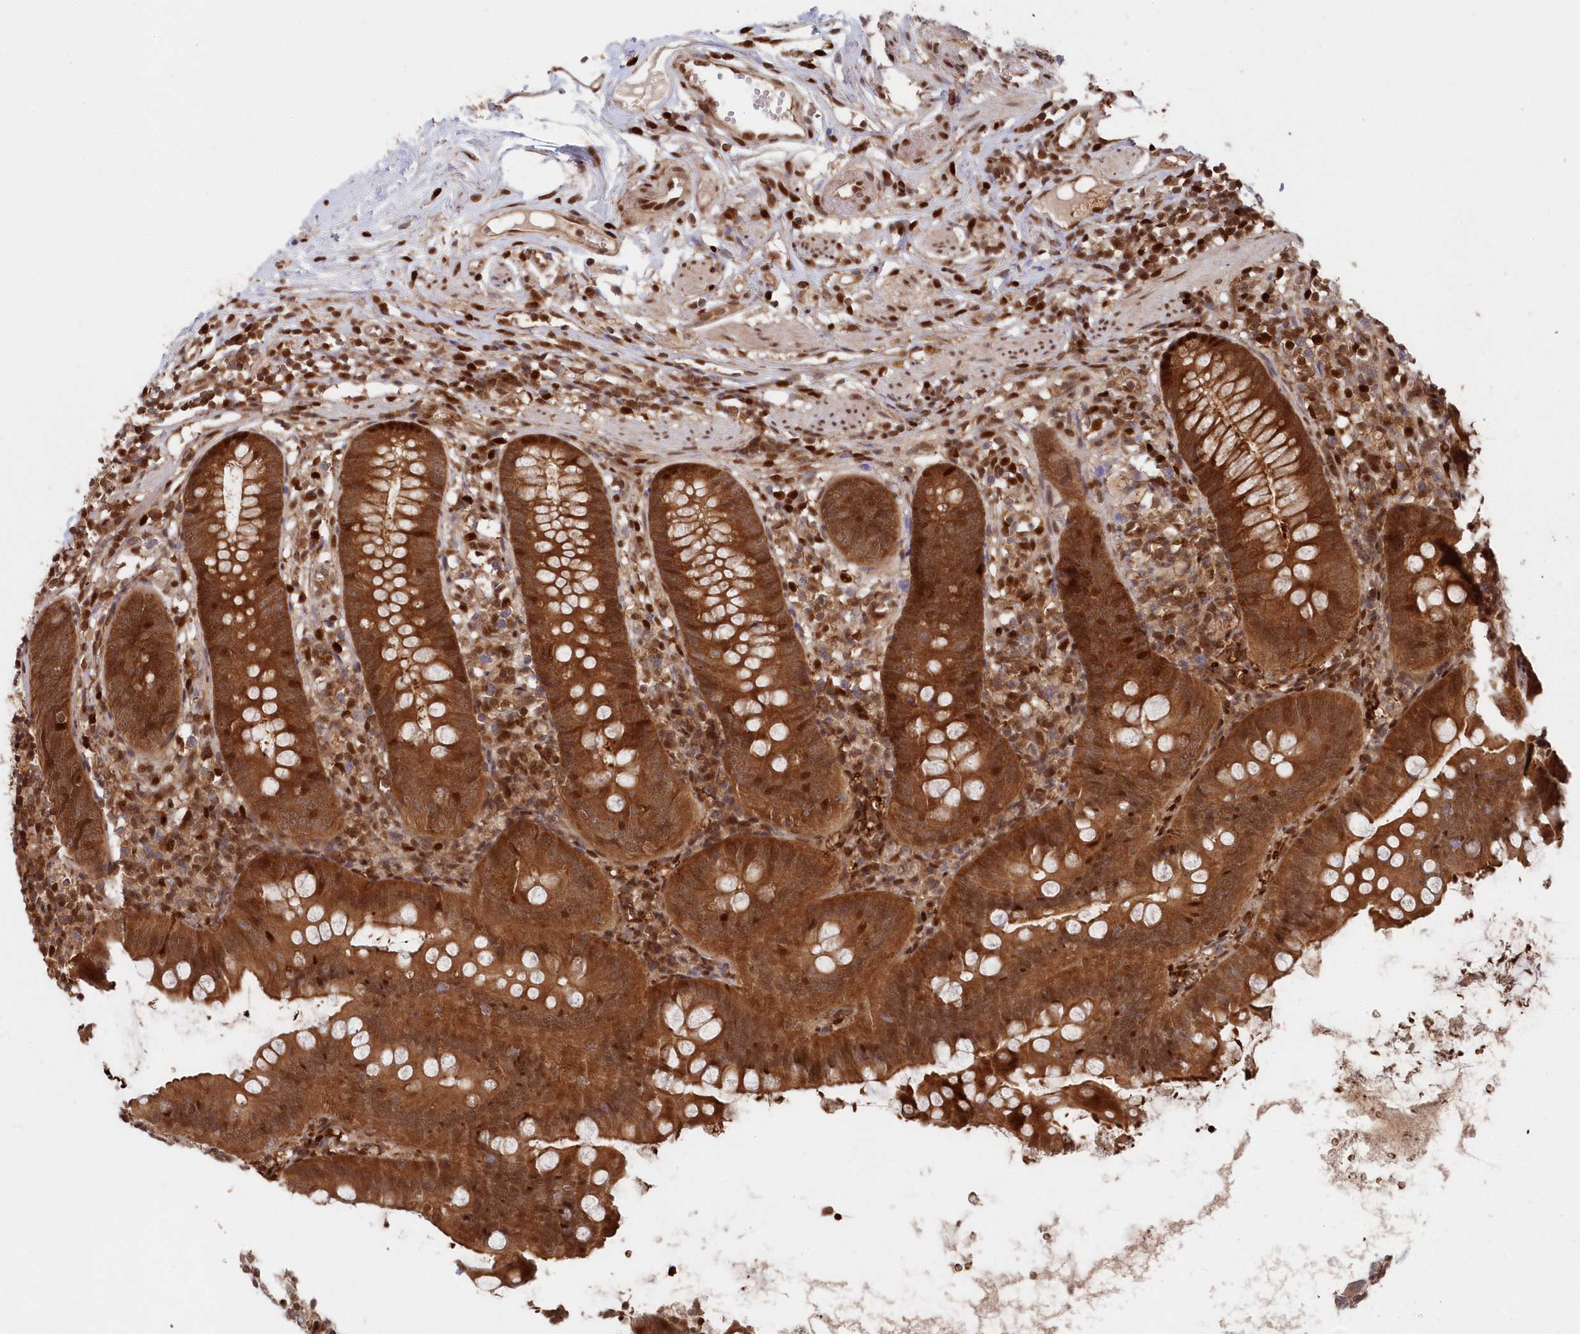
{"staining": {"intensity": "strong", "quantity": ">75%", "location": "cytoplasmic/membranous,nuclear"}, "tissue": "appendix", "cell_type": "Glandular cells", "image_type": "normal", "snomed": [{"axis": "morphology", "description": "Normal tissue, NOS"}, {"axis": "topography", "description": "Appendix"}], "caption": "Immunohistochemistry staining of unremarkable appendix, which shows high levels of strong cytoplasmic/membranous,nuclear expression in approximately >75% of glandular cells indicating strong cytoplasmic/membranous,nuclear protein expression. The staining was performed using DAB (3,3'-diaminobenzidine) (brown) for protein detection and nuclei were counterstained in hematoxylin (blue).", "gene": "ABHD14B", "patient": {"sex": "female", "age": 62}}